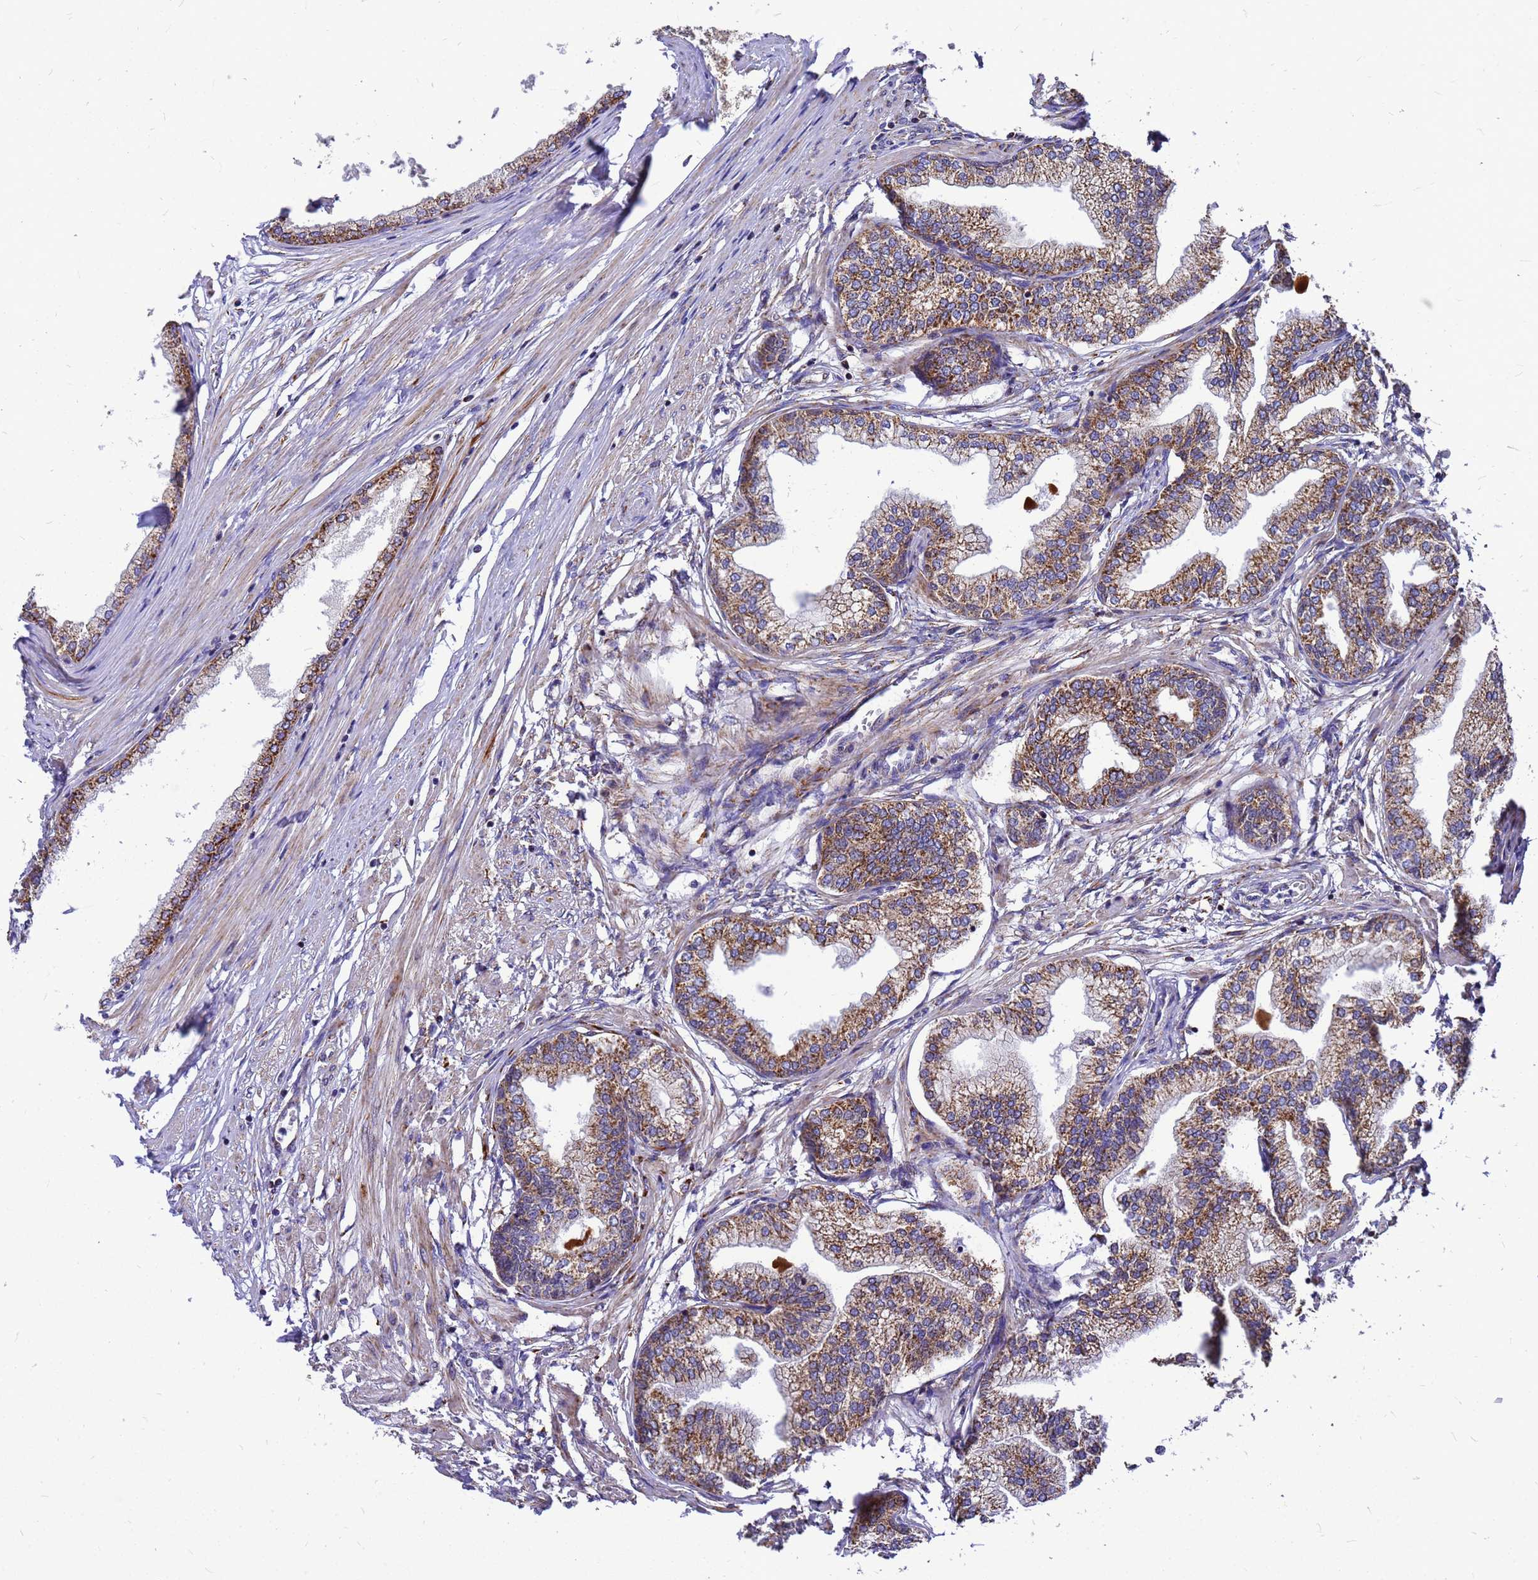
{"staining": {"intensity": "moderate", "quantity": ">75%", "location": "cytoplasmic/membranous"}, "tissue": "prostate", "cell_type": "Glandular cells", "image_type": "normal", "snomed": [{"axis": "morphology", "description": "Normal tissue, NOS"}, {"axis": "morphology", "description": "Urothelial carcinoma, Low grade"}, {"axis": "topography", "description": "Urinary bladder"}, {"axis": "topography", "description": "Prostate"}], "caption": "The image reveals immunohistochemical staining of unremarkable prostate. There is moderate cytoplasmic/membranous positivity is present in approximately >75% of glandular cells.", "gene": "CMC4", "patient": {"sex": "male", "age": 60}}